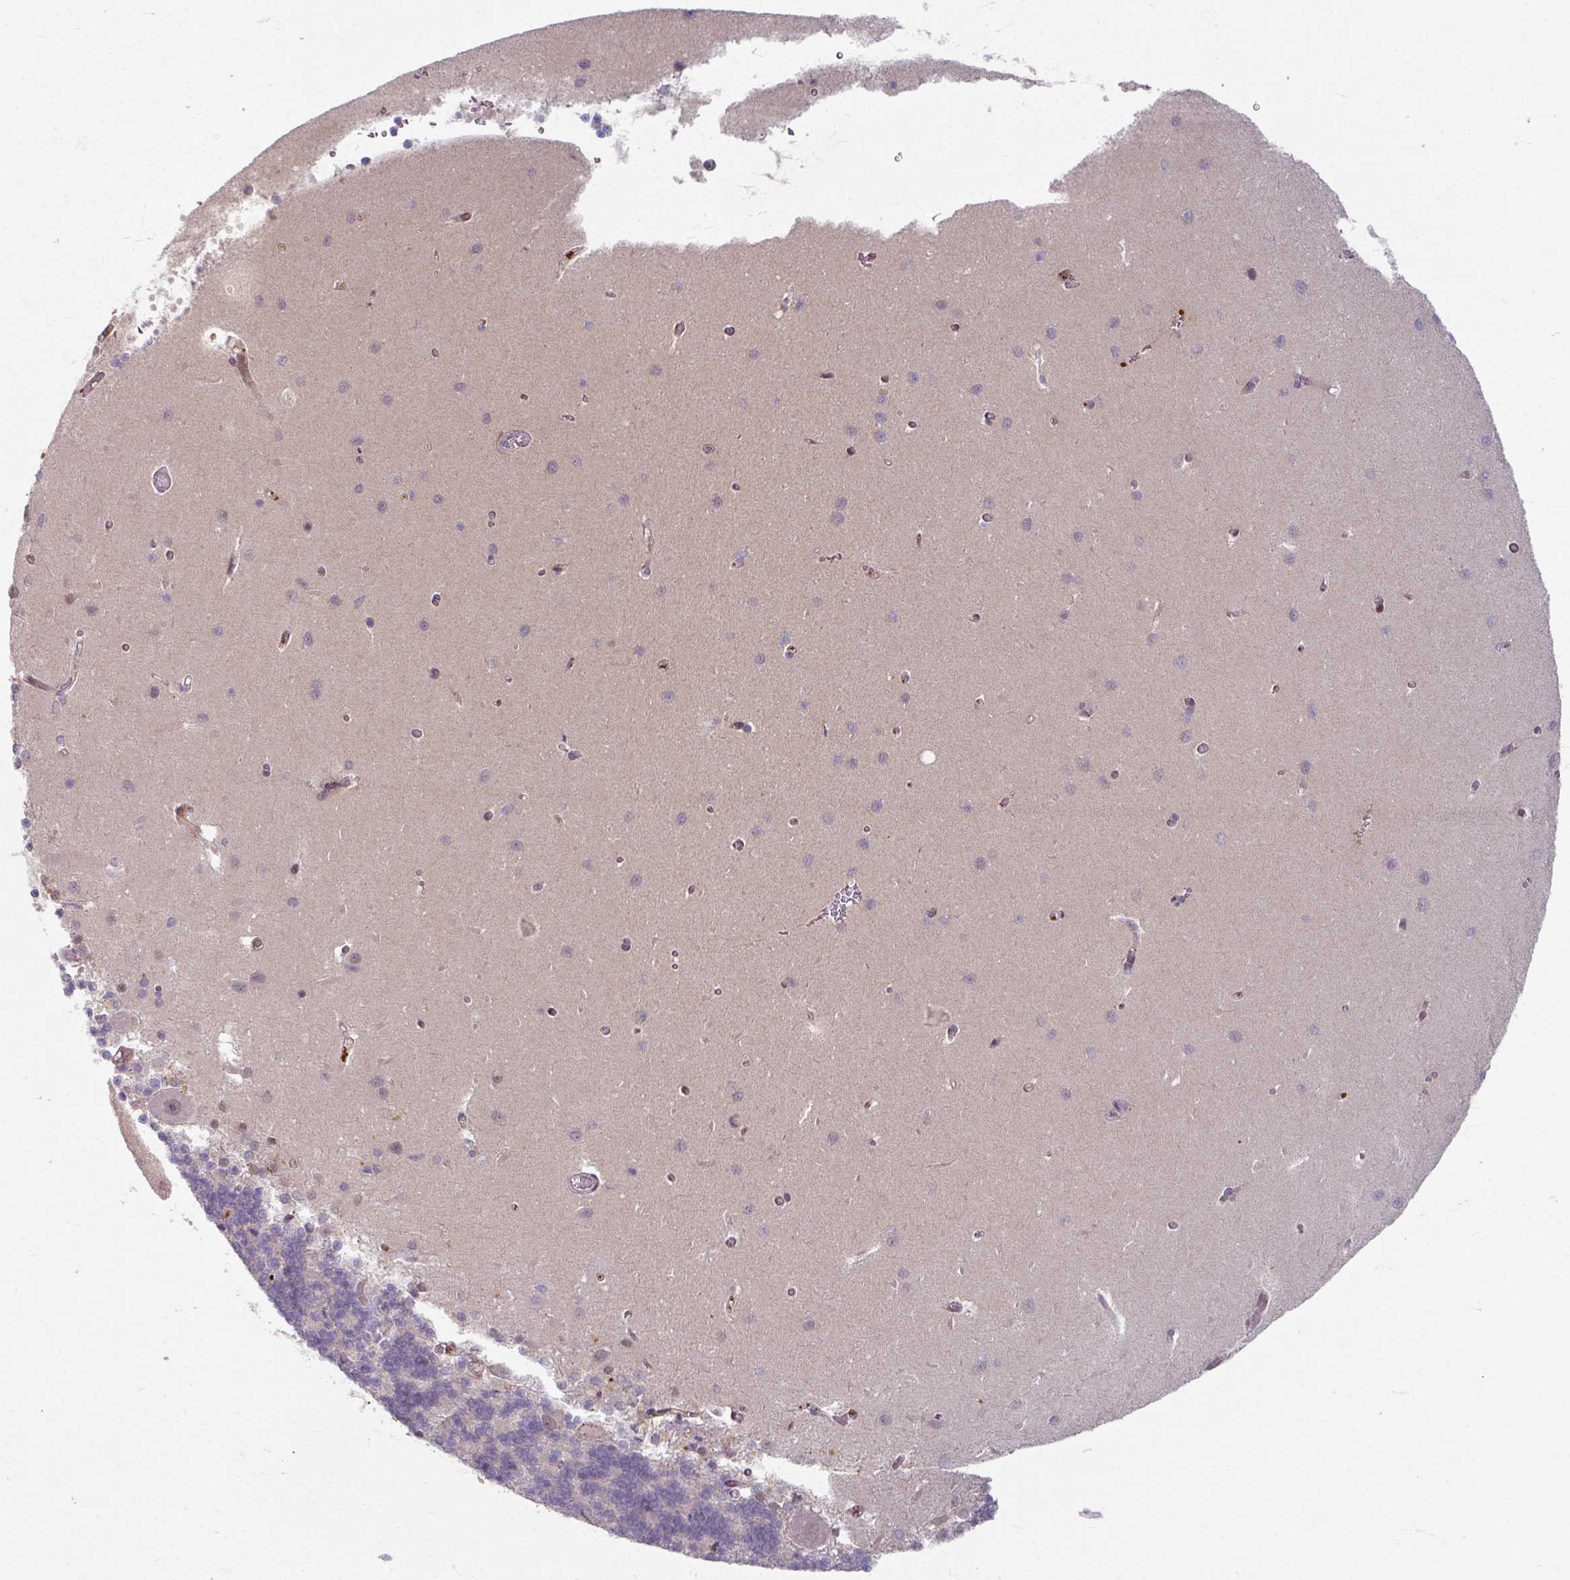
{"staining": {"intensity": "negative", "quantity": "none", "location": "none"}, "tissue": "cerebellum", "cell_type": "Cells in granular layer", "image_type": "normal", "snomed": [{"axis": "morphology", "description": "Normal tissue, NOS"}, {"axis": "topography", "description": "Cerebellum"}], "caption": "The immunohistochemistry image has no significant staining in cells in granular layer of cerebellum. (Immunohistochemistry, brightfield microscopy, high magnification).", "gene": "KLC3", "patient": {"sex": "male", "age": 37}}